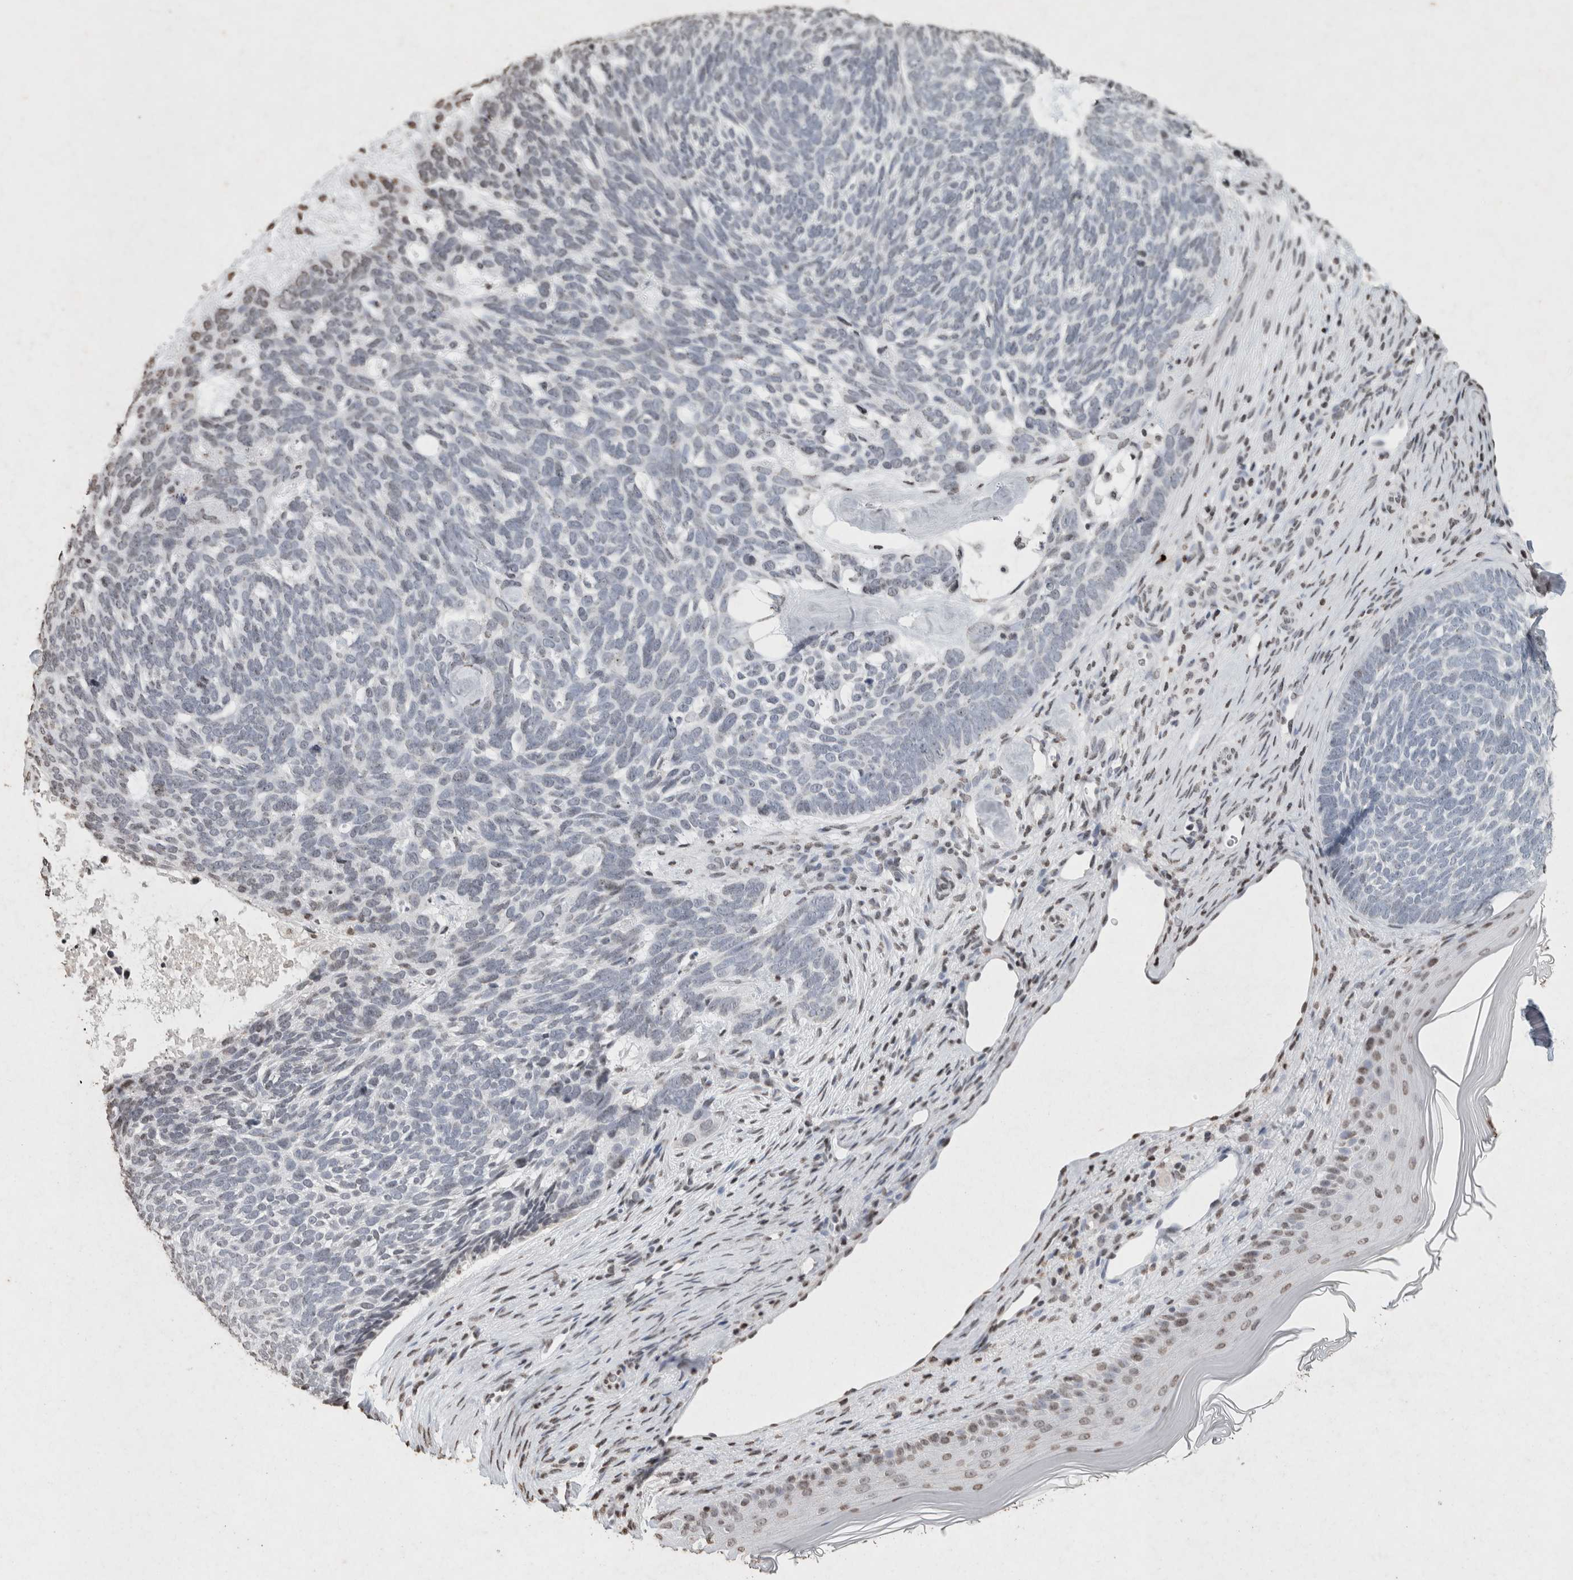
{"staining": {"intensity": "negative", "quantity": "none", "location": "none"}, "tissue": "skin cancer", "cell_type": "Tumor cells", "image_type": "cancer", "snomed": [{"axis": "morphology", "description": "Basal cell carcinoma"}, {"axis": "topography", "description": "Skin"}], "caption": "Skin cancer was stained to show a protein in brown. There is no significant positivity in tumor cells.", "gene": "CNTN1", "patient": {"sex": "female", "age": 85}}